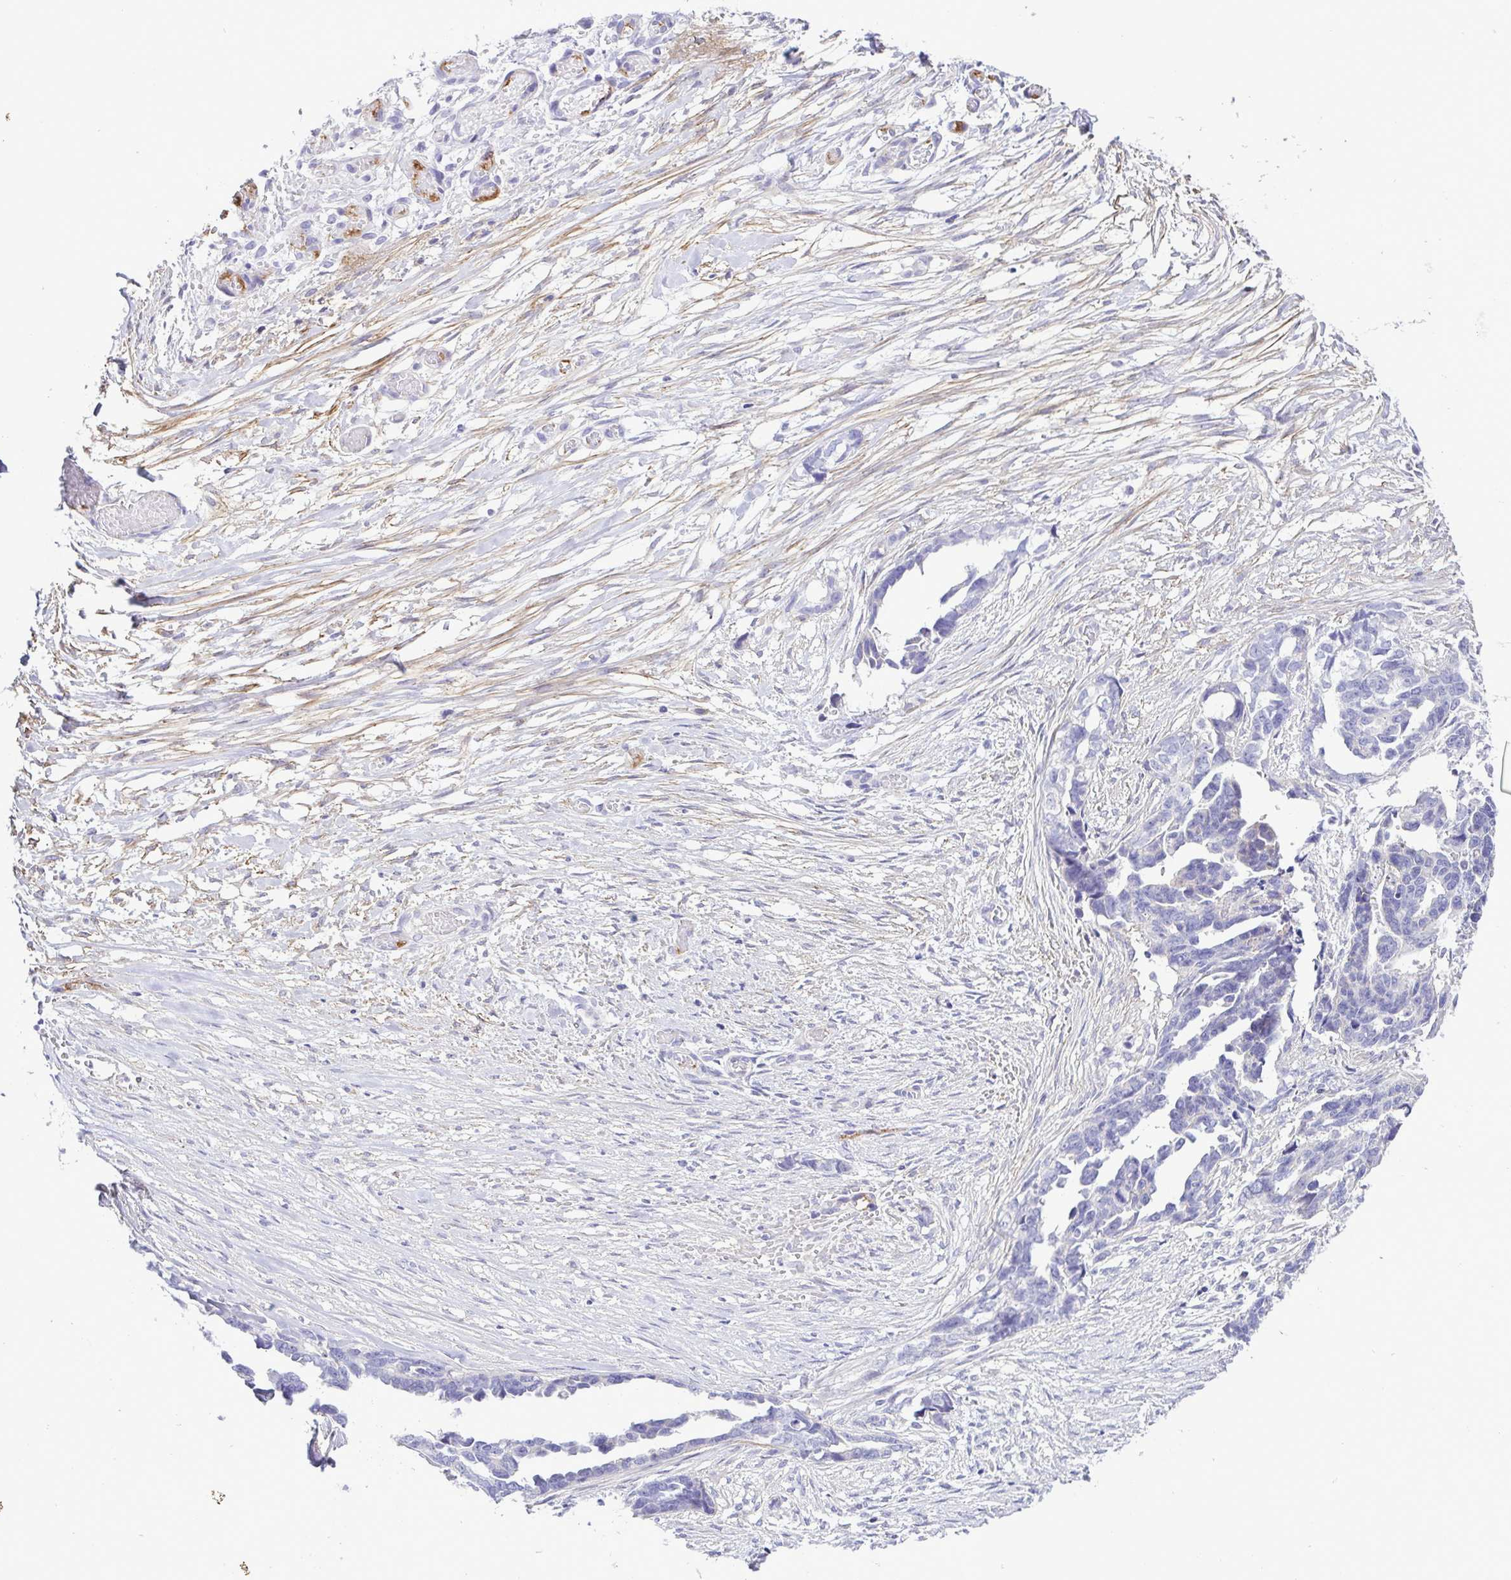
{"staining": {"intensity": "negative", "quantity": "none", "location": "none"}, "tissue": "ovarian cancer", "cell_type": "Tumor cells", "image_type": "cancer", "snomed": [{"axis": "morphology", "description": "Cystadenocarcinoma, serous, NOS"}, {"axis": "topography", "description": "Ovary"}], "caption": "Tumor cells are negative for brown protein staining in ovarian cancer.", "gene": "GABBR2", "patient": {"sex": "female", "age": 69}}